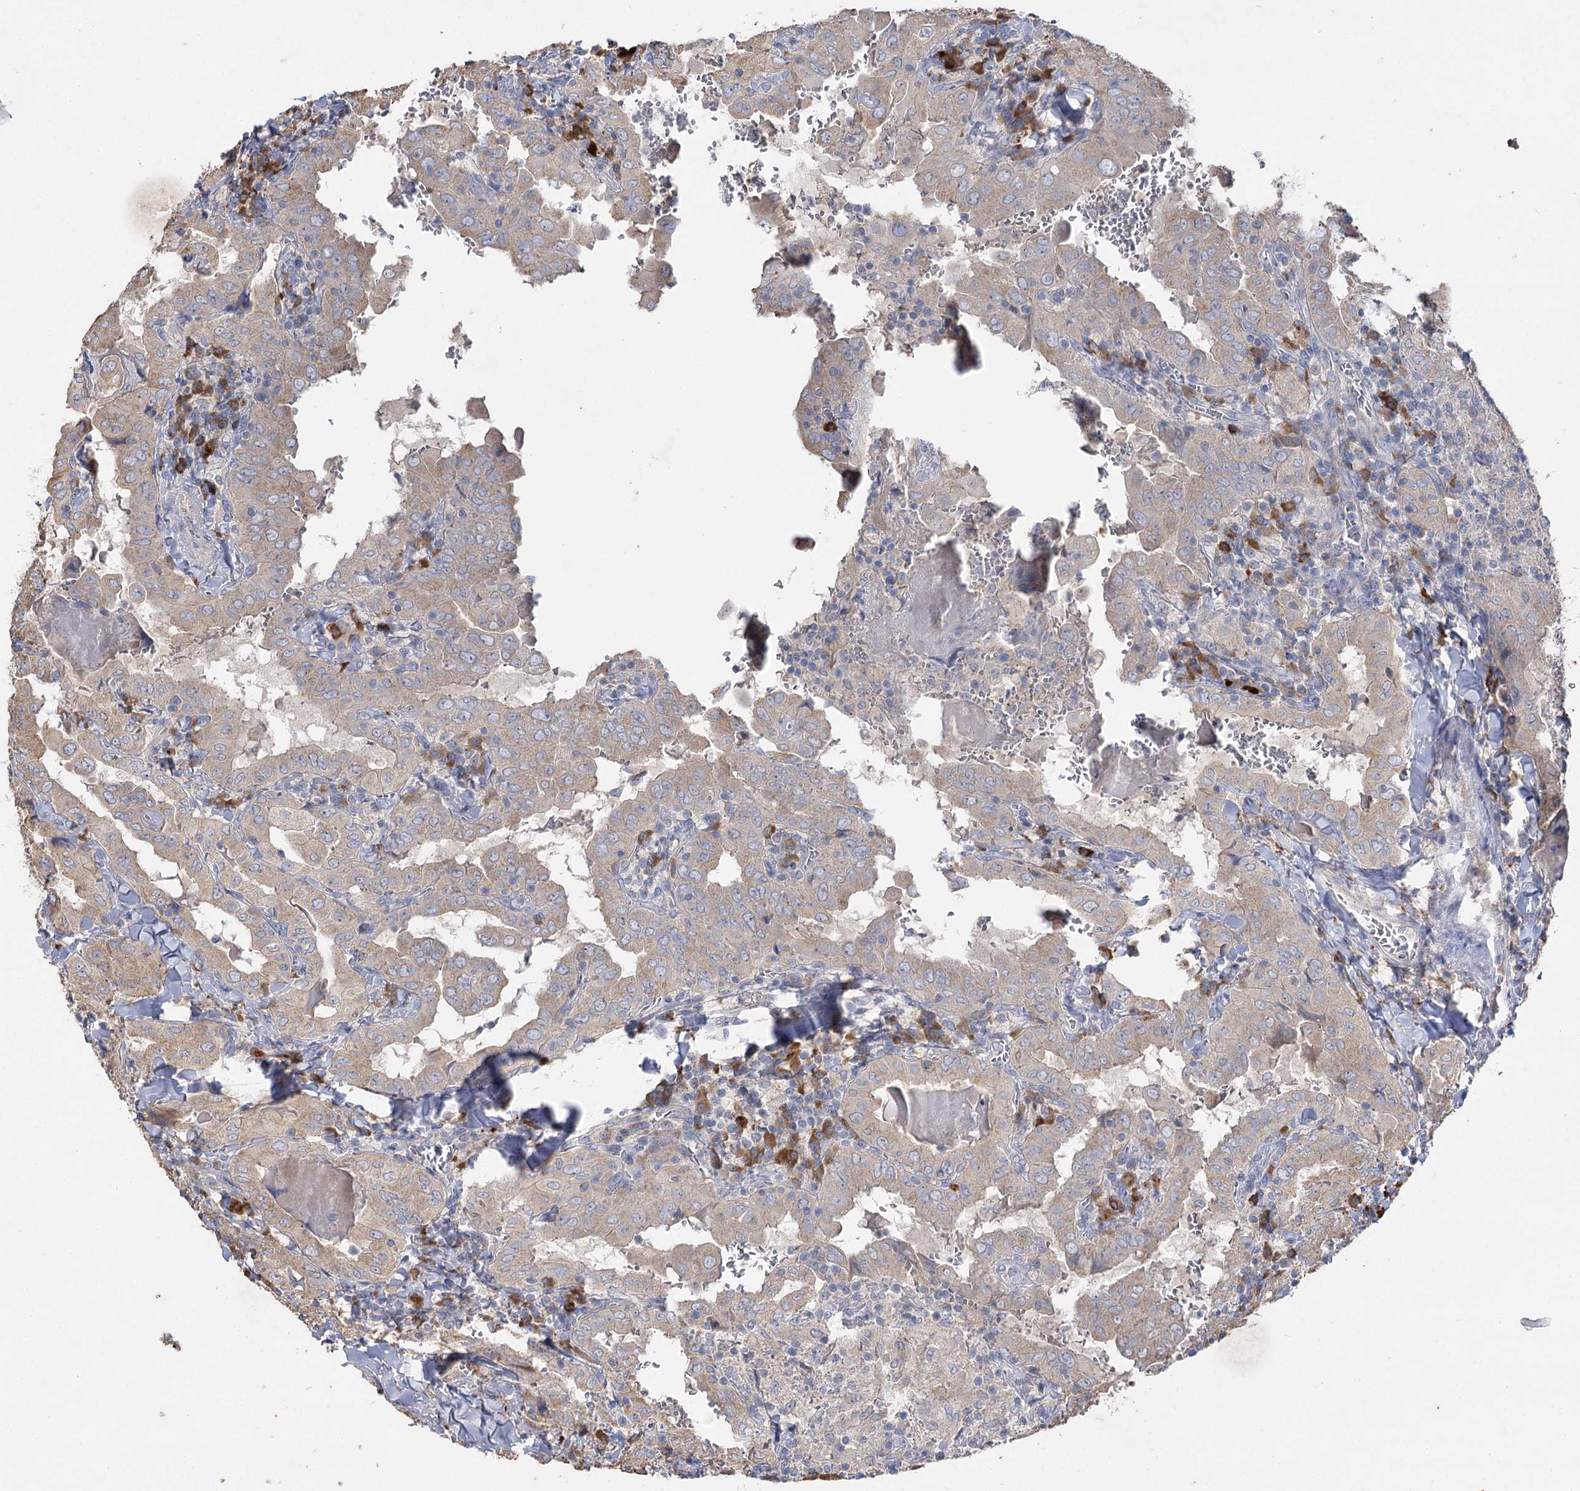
{"staining": {"intensity": "weak", "quantity": "<25%", "location": "cytoplasmic/membranous"}, "tissue": "thyroid cancer", "cell_type": "Tumor cells", "image_type": "cancer", "snomed": [{"axis": "morphology", "description": "Papillary adenocarcinoma, NOS"}, {"axis": "topography", "description": "Thyroid gland"}], "caption": "IHC histopathology image of neoplastic tissue: human thyroid cancer (papillary adenocarcinoma) stained with DAB (3,3'-diaminobenzidine) exhibits no significant protein staining in tumor cells.", "gene": "IL1RAP", "patient": {"sex": "female", "age": 72}}